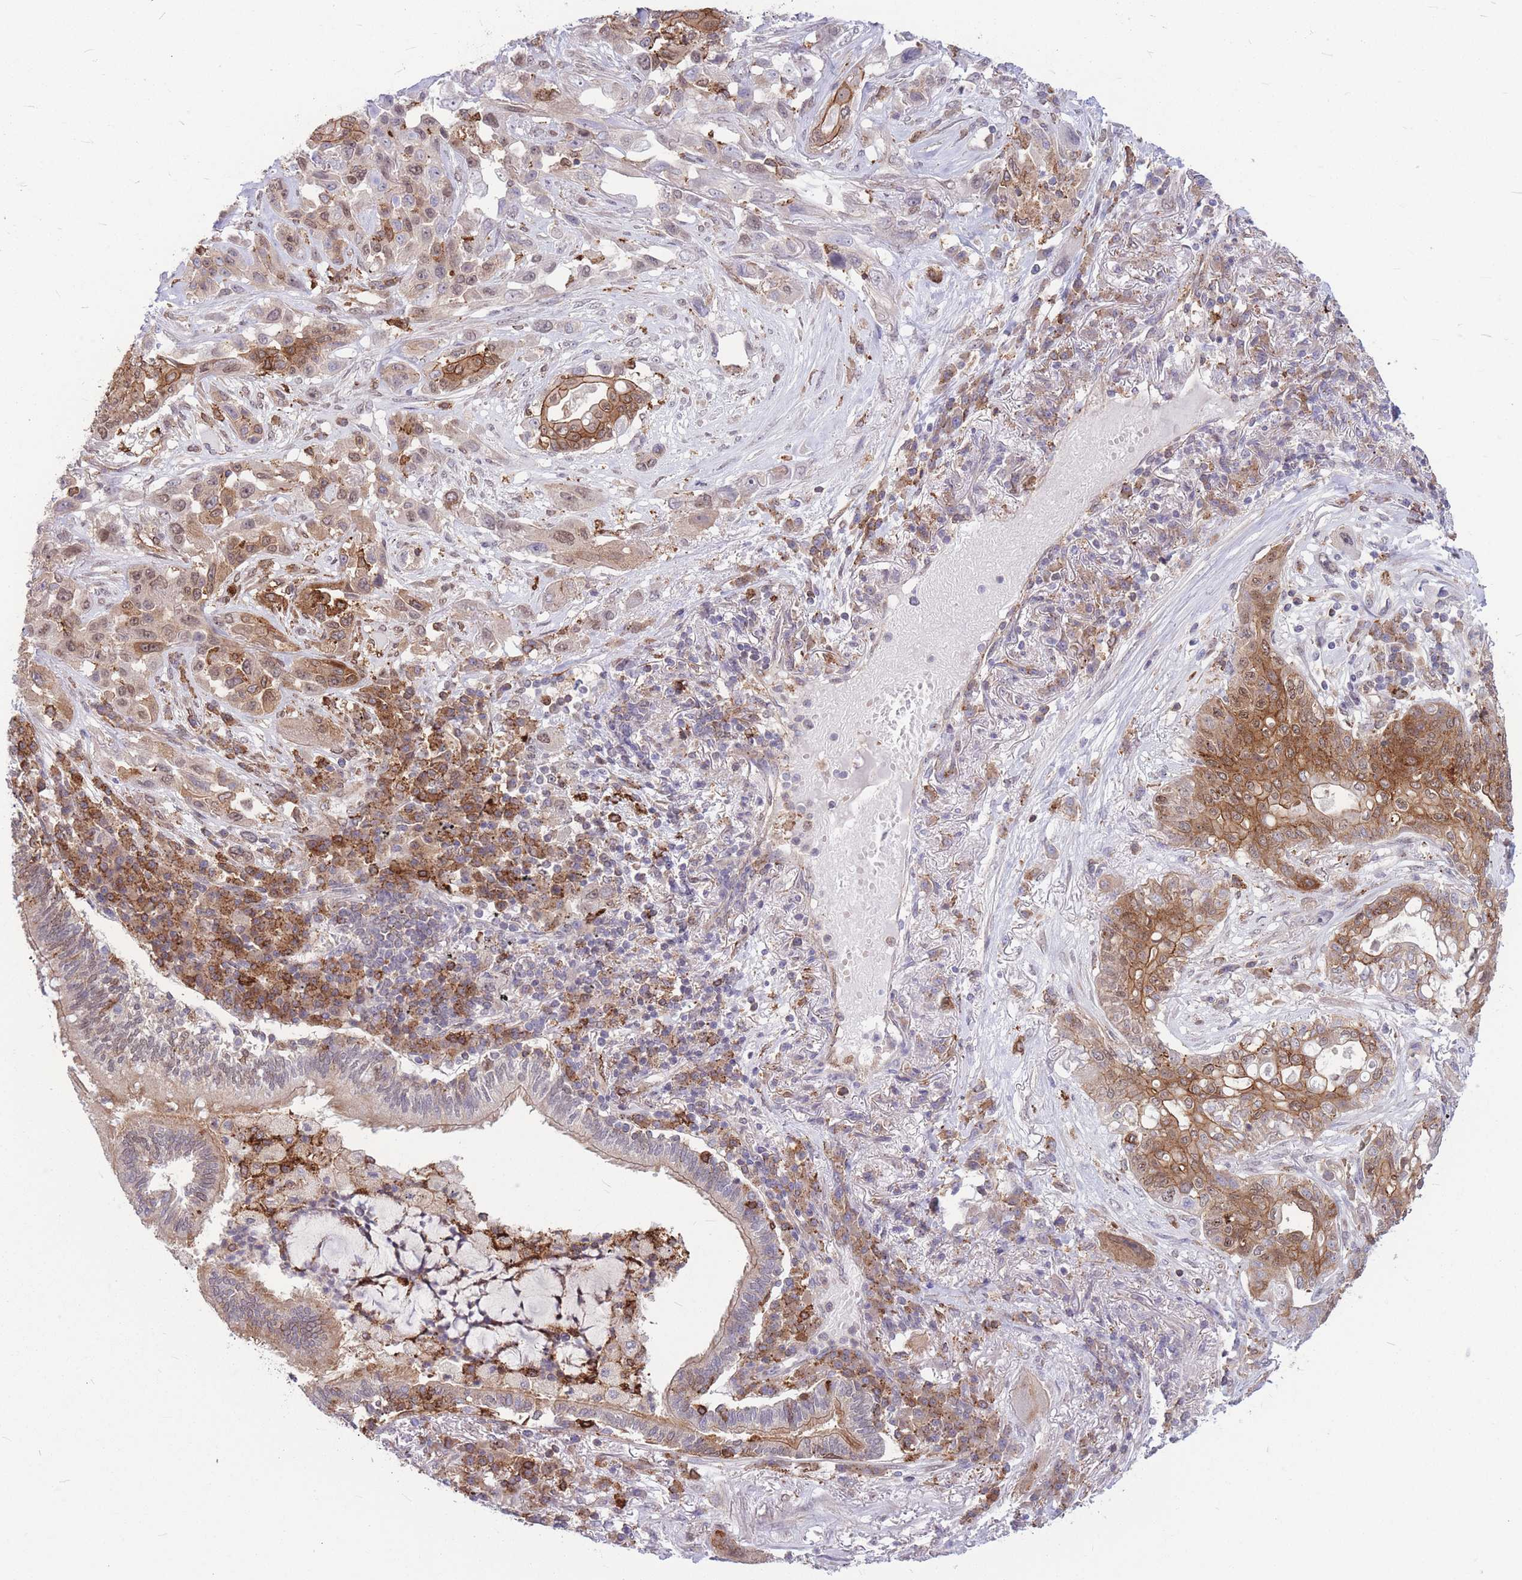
{"staining": {"intensity": "moderate", "quantity": ">75%", "location": "cytoplasmic/membranous"}, "tissue": "lung cancer", "cell_type": "Tumor cells", "image_type": "cancer", "snomed": [{"axis": "morphology", "description": "Squamous cell carcinoma, NOS"}, {"axis": "topography", "description": "Lung"}], "caption": "Immunohistochemistry of human lung cancer reveals medium levels of moderate cytoplasmic/membranous positivity in about >75% of tumor cells. (Stains: DAB in brown, nuclei in blue, Microscopy: brightfield microscopy at high magnification).", "gene": "TCF20", "patient": {"sex": "female", "age": 70}}